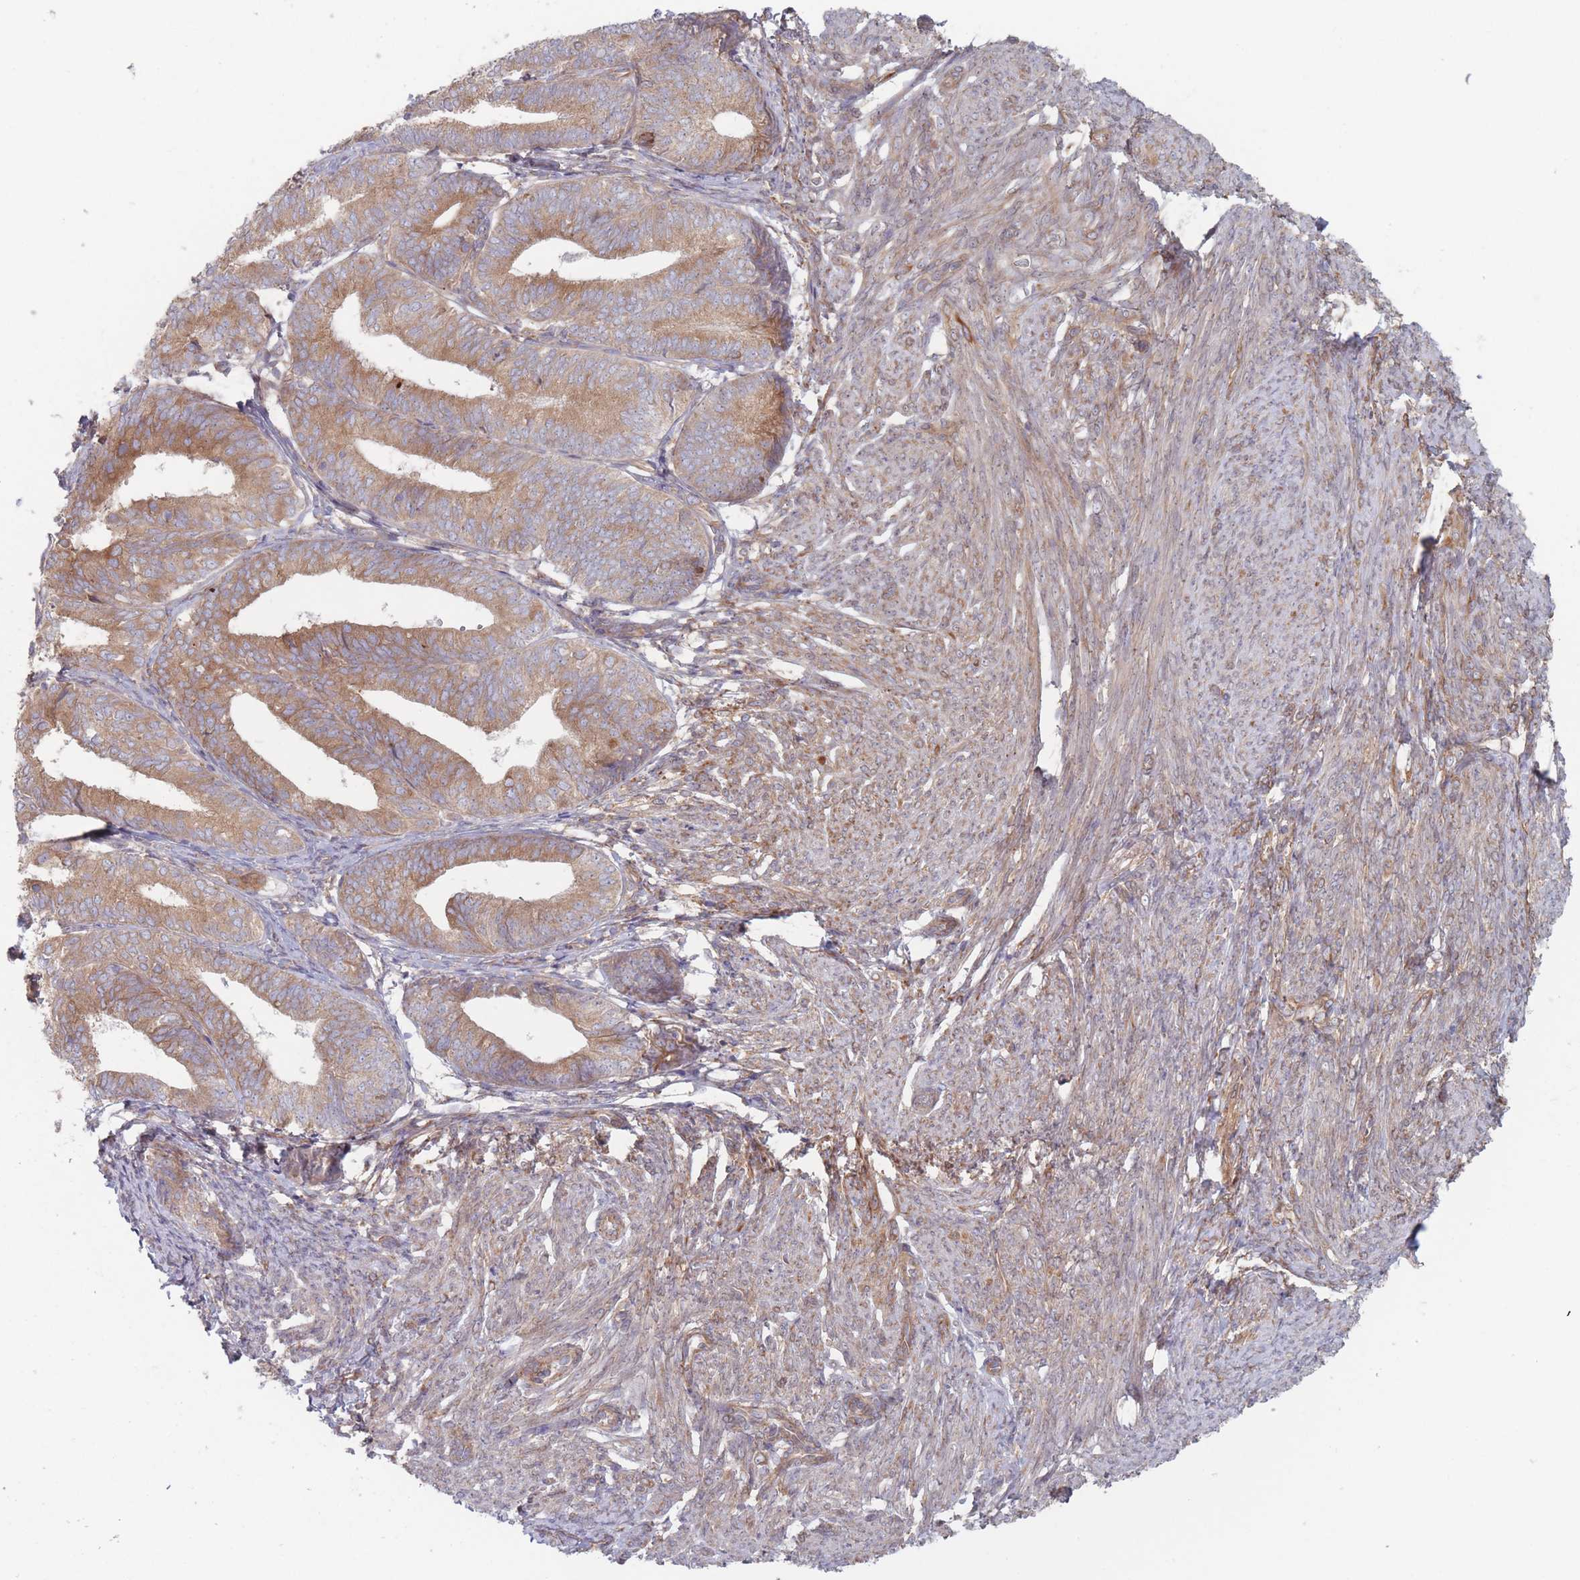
{"staining": {"intensity": "moderate", "quantity": ">75%", "location": "cytoplasmic/membranous"}, "tissue": "endometrial cancer", "cell_type": "Tumor cells", "image_type": "cancer", "snomed": [{"axis": "morphology", "description": "Adenocarcinoma, NOS"}, {"axis": "topography", "description": "Endometrium"}], "caption": "The micrograph displays immunohistochemical staining of endometrial cancer. There is moderate cytoplasmic/membranous expression is seen in about >75% of tumor cells.", "gene": "KDSR", "patient": {"sex": "female", "age": 87}}